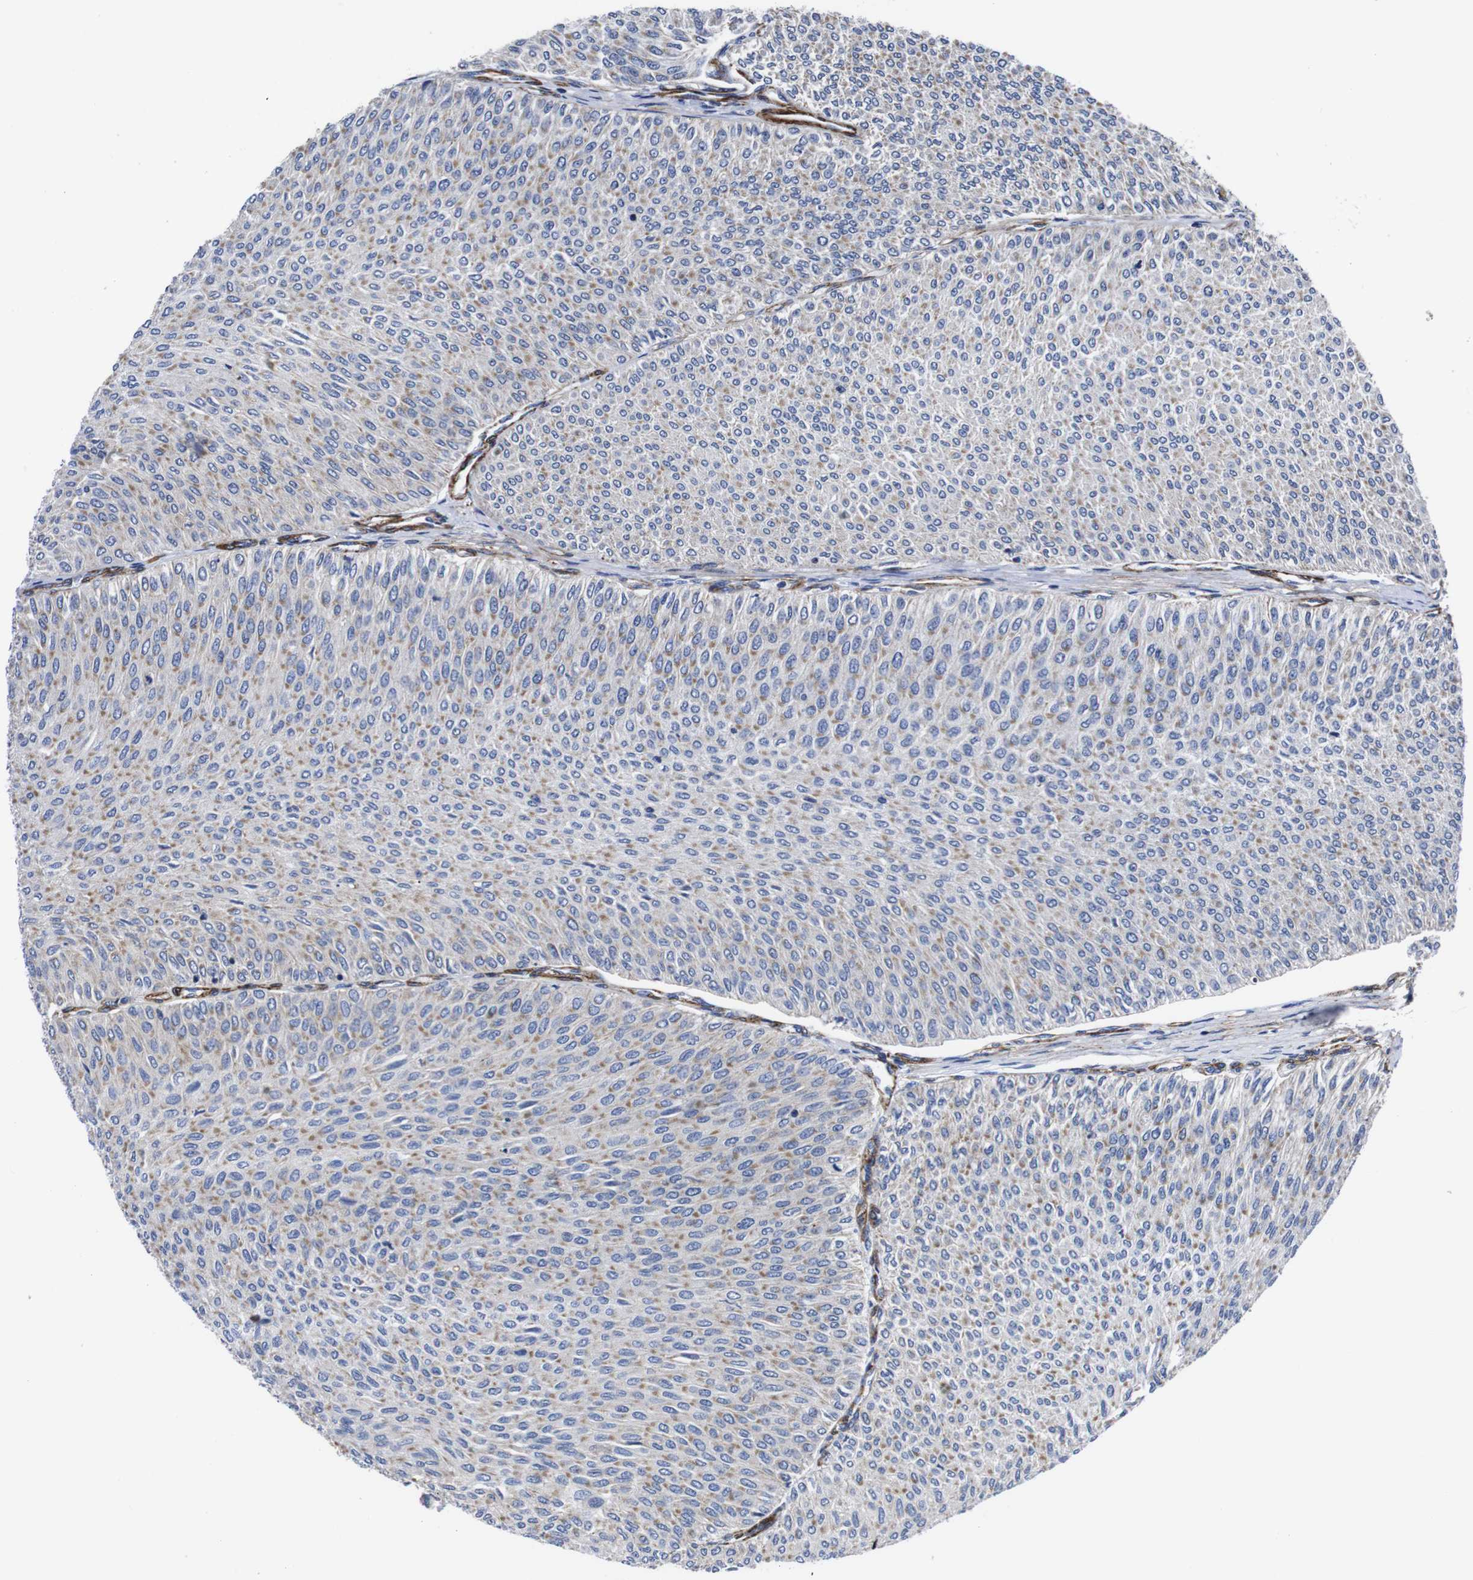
{"staining": {"intensity": "weak", "quantity": ">75%", "location": "cytoplasmic/membranous"}, "tissue": "urothelial cancer", "cell_type": "Tumor cells", "image_type": "cancer", "snomed": [{"axis": "morphology", "description": "Urothelial carcinoma, Low grade"}, {"axis": "topography", "description": "Urinary bladder"}], "caption": "Immunohistochemical staining of human urothelial cancer reveals weak cytoplasmic/membranous protein expression in about >75% of tumor cells.", "gene": "WNT10A", "patient": {"sex": "male", "age": 78}}